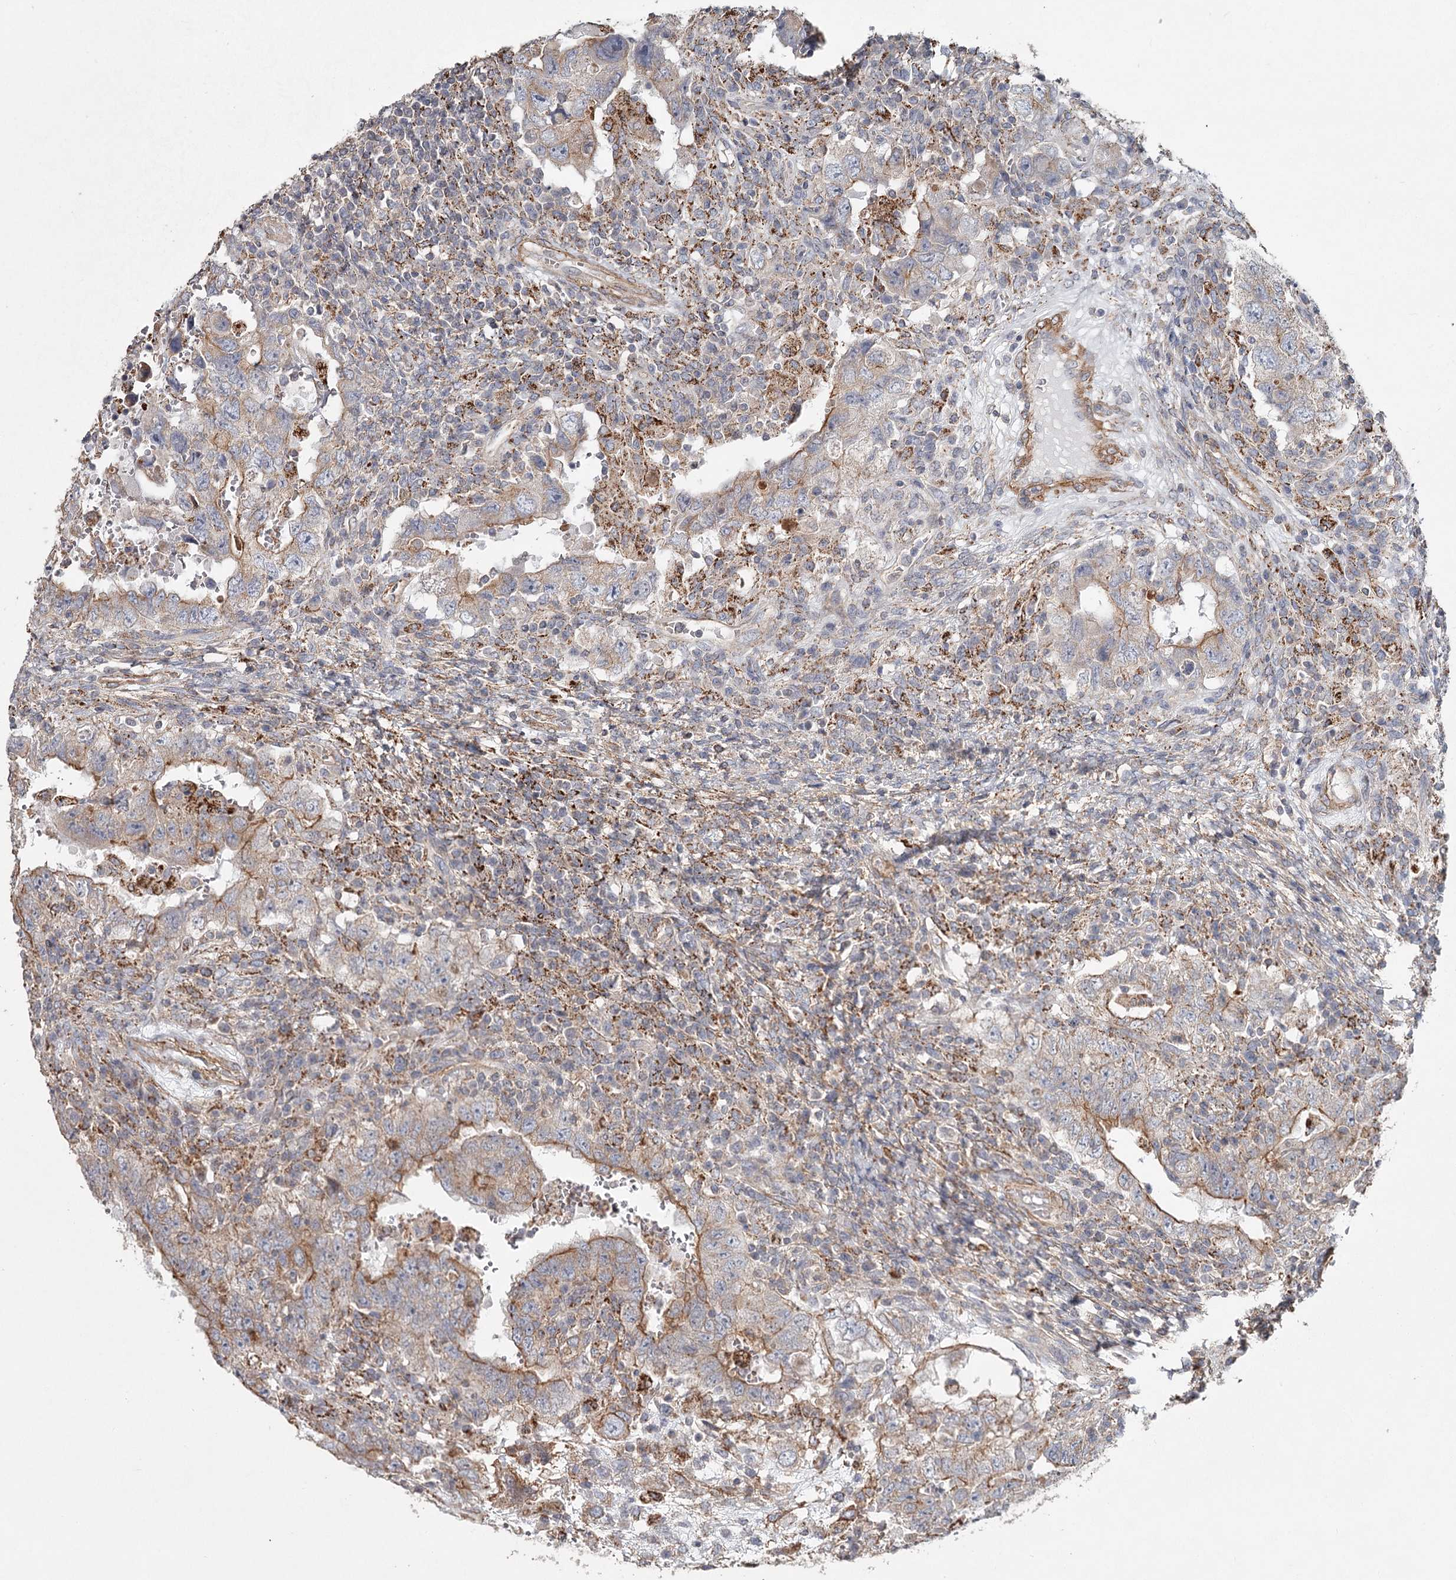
{"staining": {"intensity": "moderate", "quantity": "<25%", "location": "cytoplasmic/membranous"}, "tissue": "testis cancer", "cell_type": "Tumor cells", "image_type": "cancer", "snomed": [{"axis": "morphology", "description": "Carcinoma, Embryonal, NOS"}, {"axis": "topography", "description": "Testis"}], "caption": "A high-resolution photomicrograph shows immunohistochemistry staining of testis cancer, which exhibits moderate cytoplasmic/membranous expression in about <25% of tumor cells.", "gene": "DHRS9", "patient": {"sex": "male", "age": 26}}